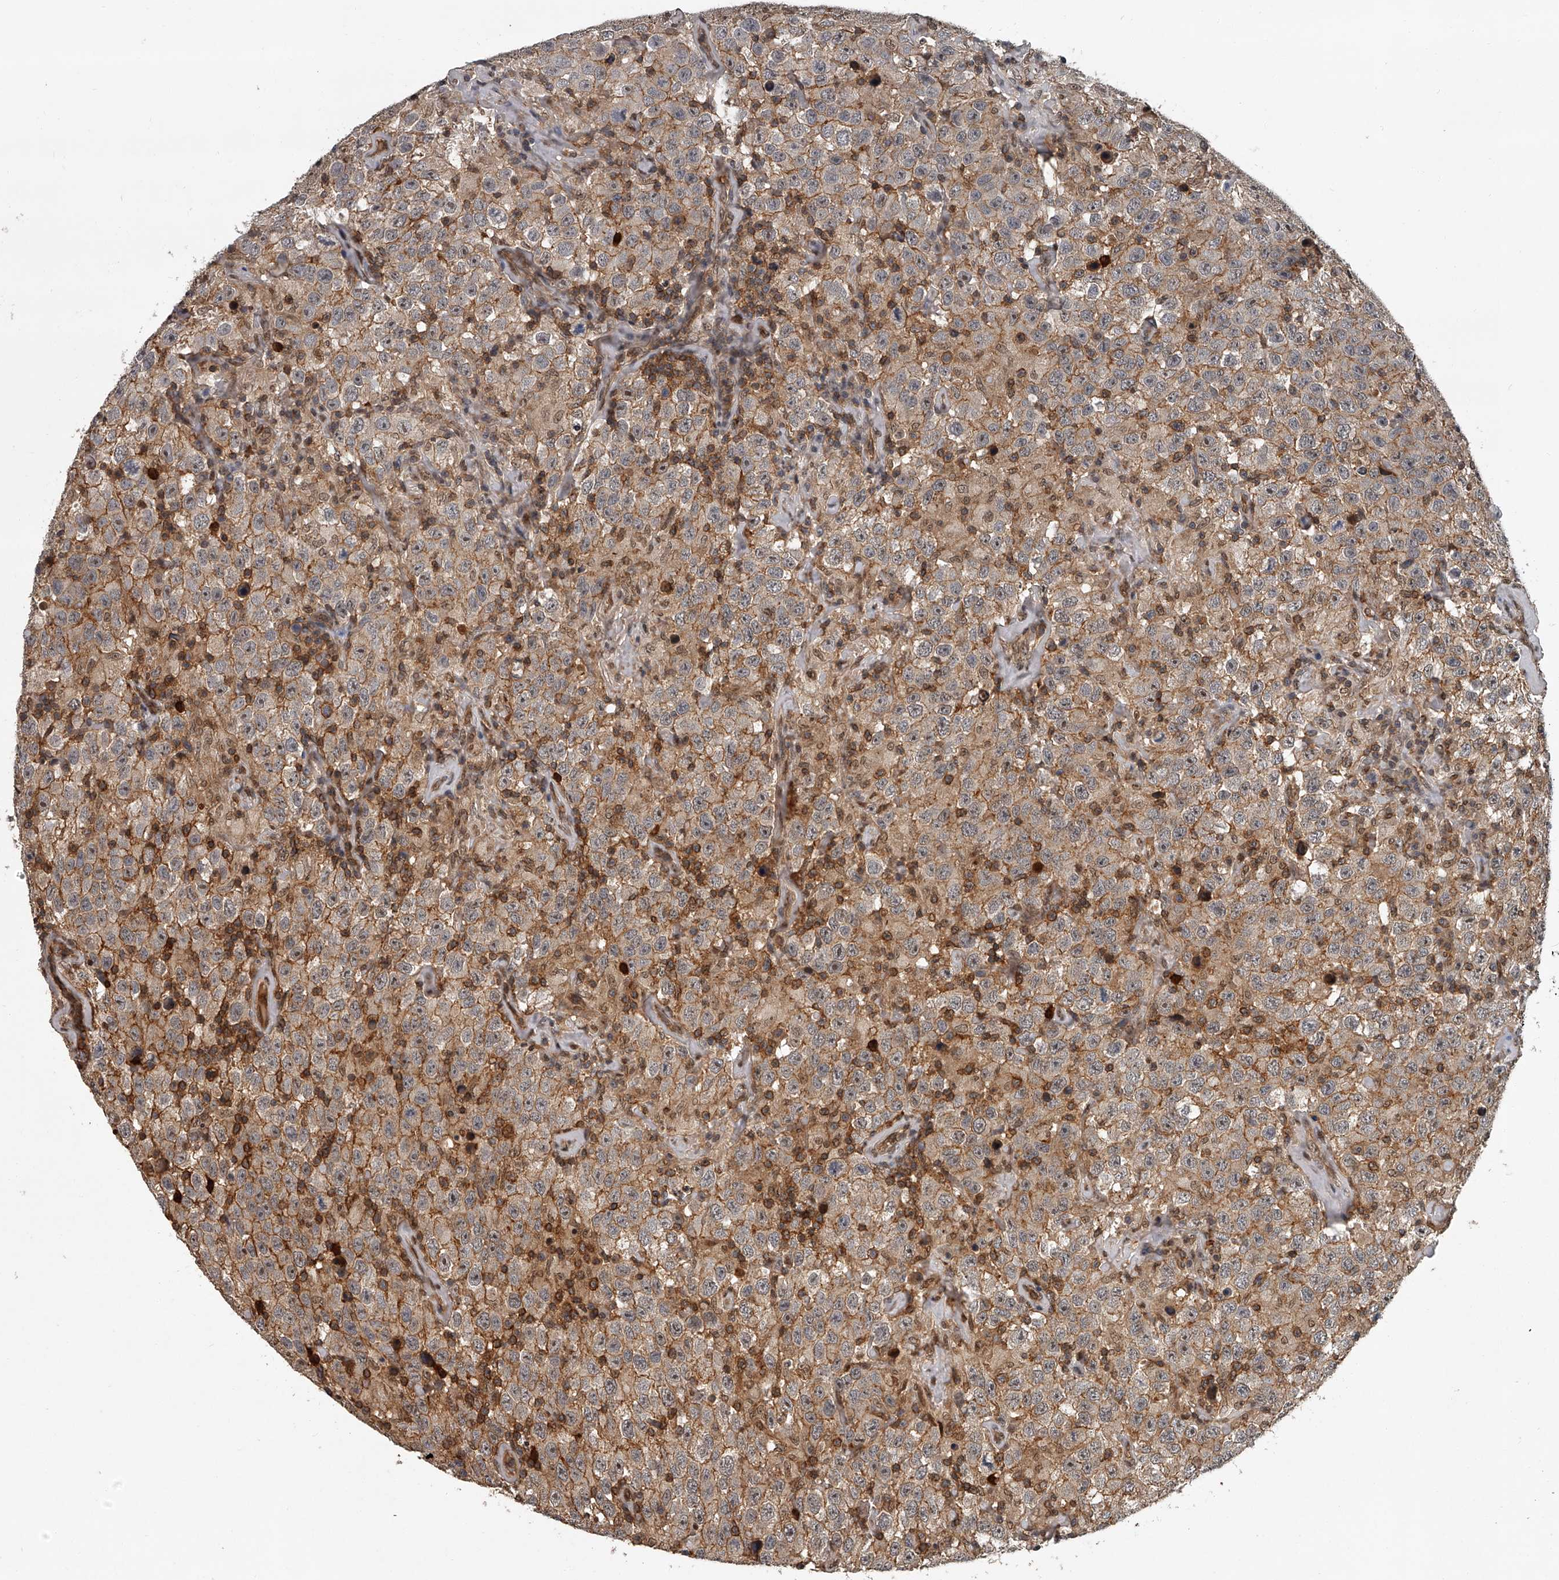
{"staining": {"intensity": "moderate", "quantity": ">75%", "location": "cytoplasmic/membranous"}, "tissue": "testis cancer", "cell_type": "Tumor cells", "image_type": "cancer", "snomed": [{"axis": "morphology", "description": "Seminoma, NOS"}, {"axis": "topography", "description": "Testis"}], "caption": "The photomicrograph demonstrates staining of testis cancer (seminoma), revealing moderate cytoplasmic/membranous protein positivity (brown color) within tumor cells.", "gene": "PLEKHG1", "patient": {"sex": "male", "age": 41}}